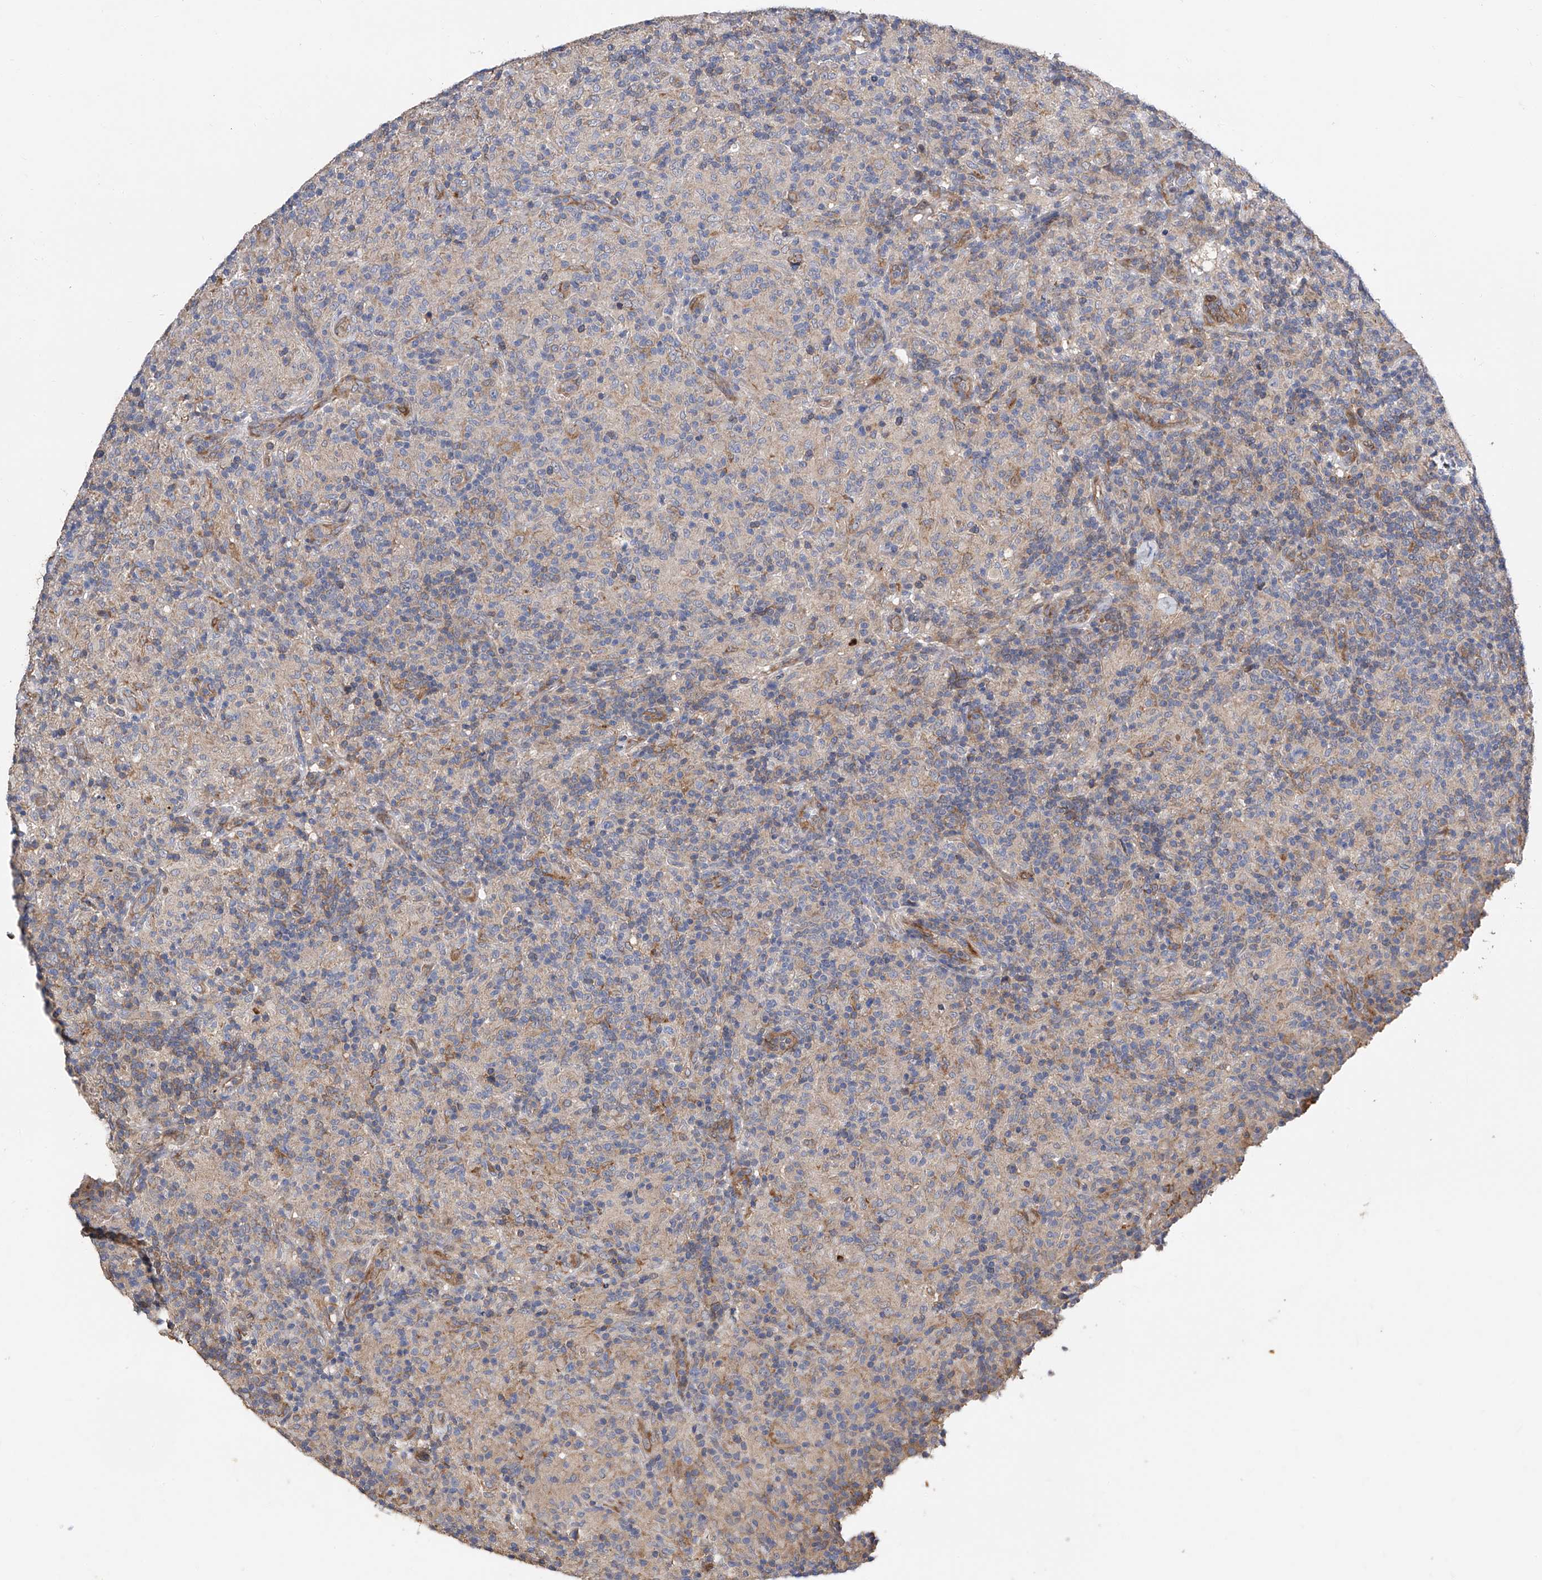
{"staining": {"intensity": "negative", "quantity": "none", "location": "none"}, "tissue": "lymphoma", "cell_type": "Tumor cells", "image_type": "cancer", "snomed": [{"axis": "morphology", "description": "Hodgkin's disease, NOS"}, {"axis": "topography", "description": "Lymph node"}], "caption": "High magnification brightfield microscopy of lymphoma stained with DAB (3,3'-diaminobenzidine) (brown) and counterstained with hematoxylin (blue): tumor cells show no significant staining.", "gene": "PTK2", "patient": {"sex": "male", "age": 70}}